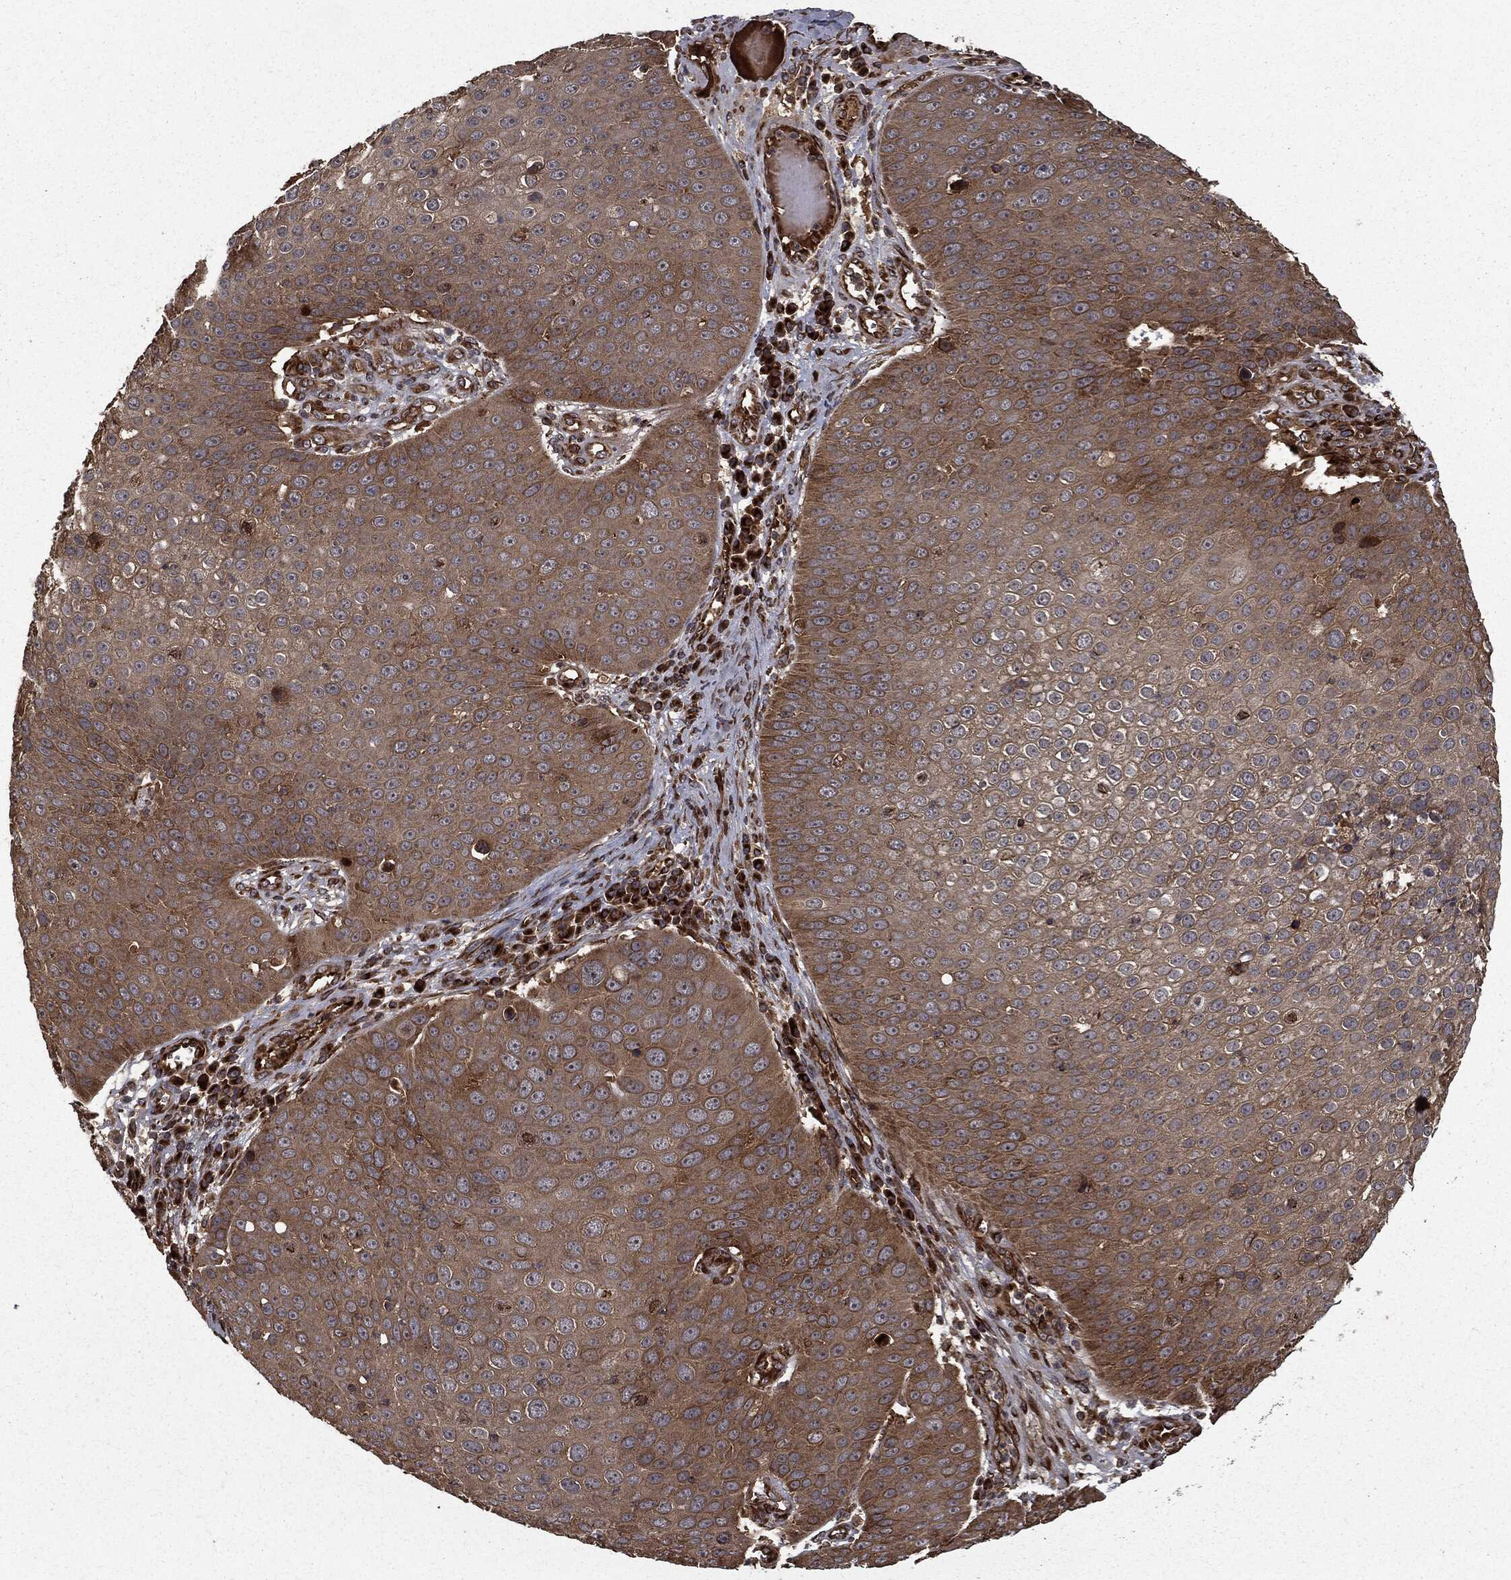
{"staining": {"intensity": "moderate", "quantity": "<25%", "location": "cytoplasmic/membranous"}, "tissue": "skin cancer", "cell_type": "Tumor cells", "image_type": "cancer", "snomed": [{"axis": "morphology", "description": "Squamous cell carcinoma, NOS"}, {"axis": "topography", "description": "Skin"}], "caption": "A brown stain labels moderate cytoplasmic/membranous staining of a protein in human squamous cell carcinoma (skin) tumor cells.", "gene": "HTT", "patient": {"sex": "male", "age": 71}}